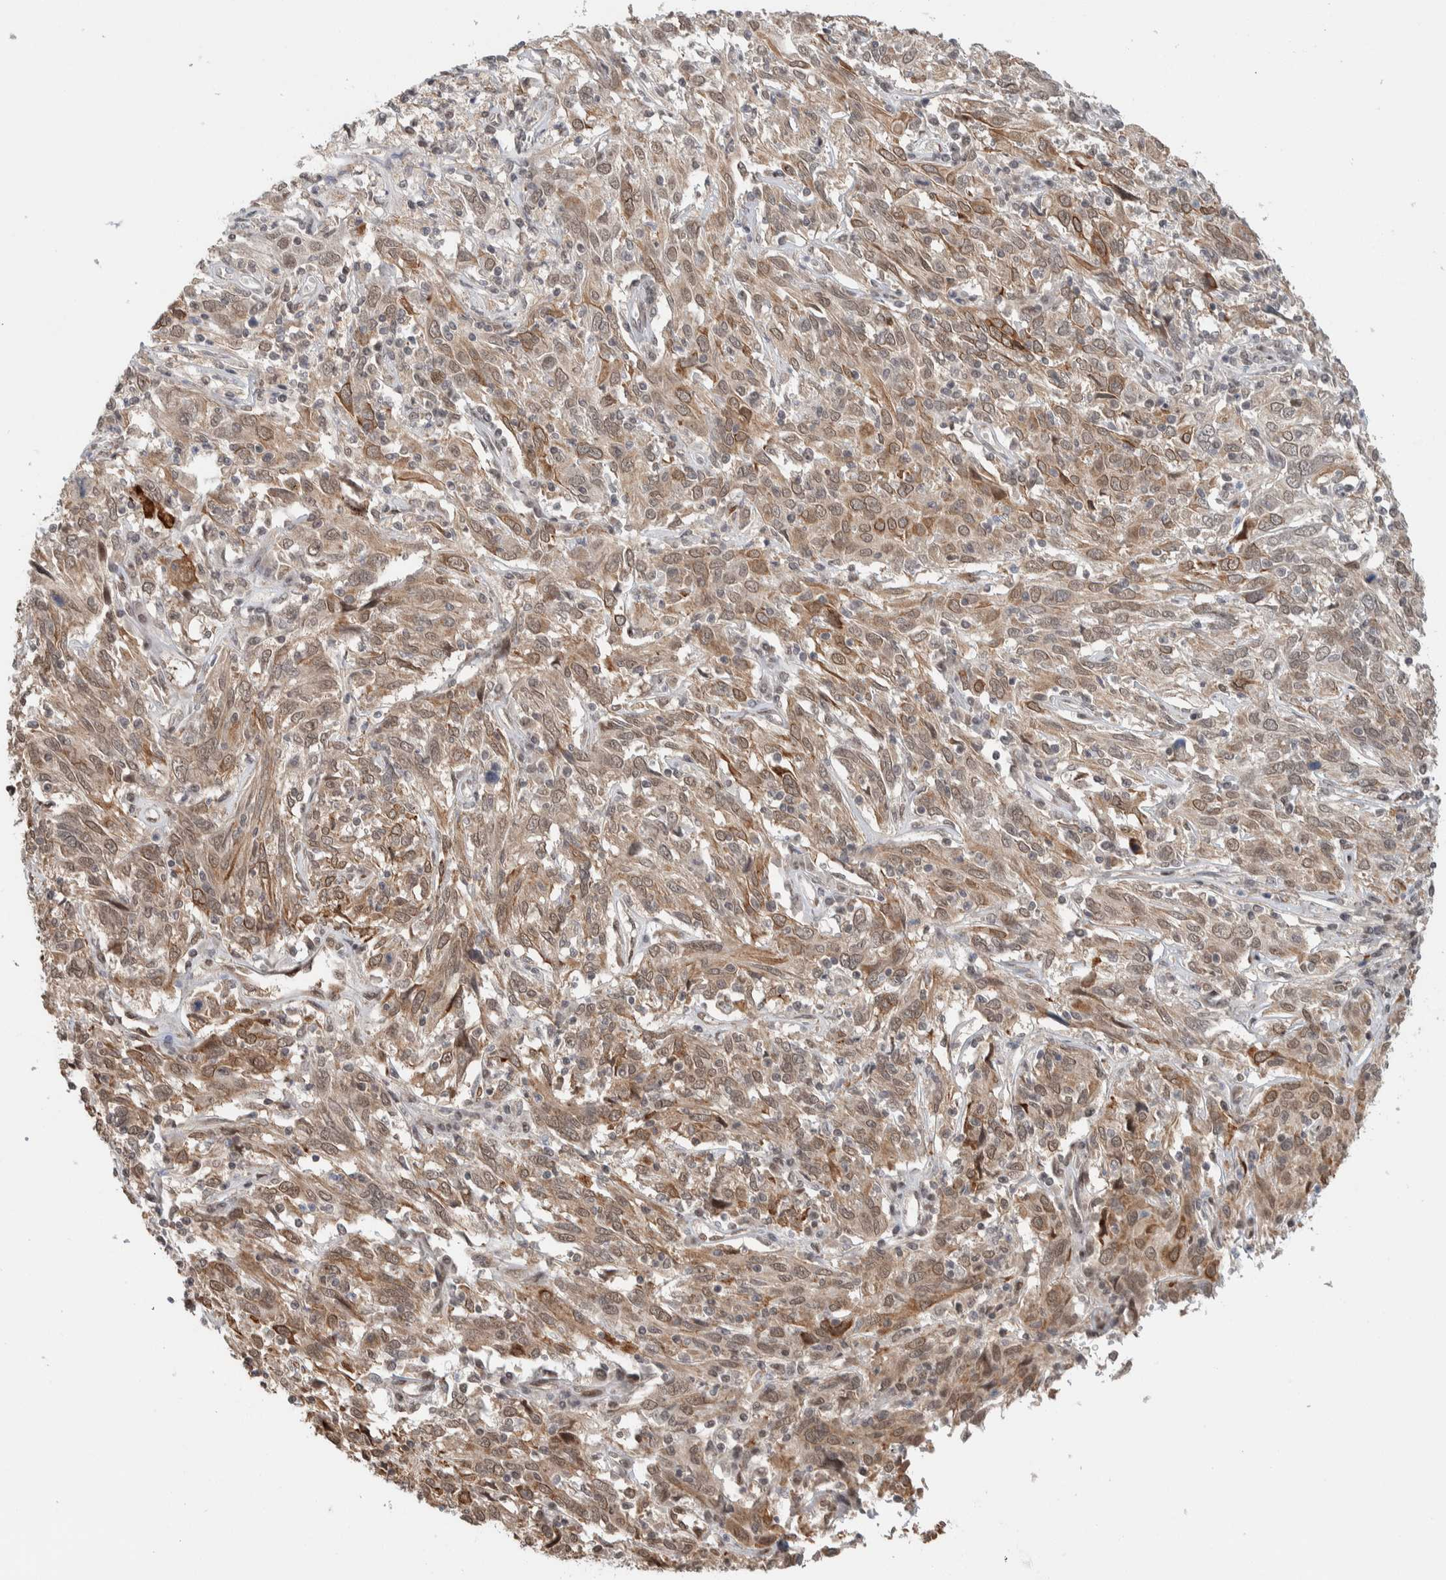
{"staining": {"intensity": "moderate", "quantity": ">75%", "location": "cytoplasmic/membranous,nuclear"}, "tissue": "cervical cancer", "cell_type": "Tumor cells", "image_type": "cancer", "snomed": [{"axis": "morphology", "description": "Squamous cell carcinoma, NOS"}, {"axis": "topography", "description": "Cervix"}], "caption": "Squamous cell carcinoma (cervical) stained with a protein marker demonstrates moderate staining in tumor cells.", "gene": "TNRC18", "patient": {"sex": "female", "age": 46}}